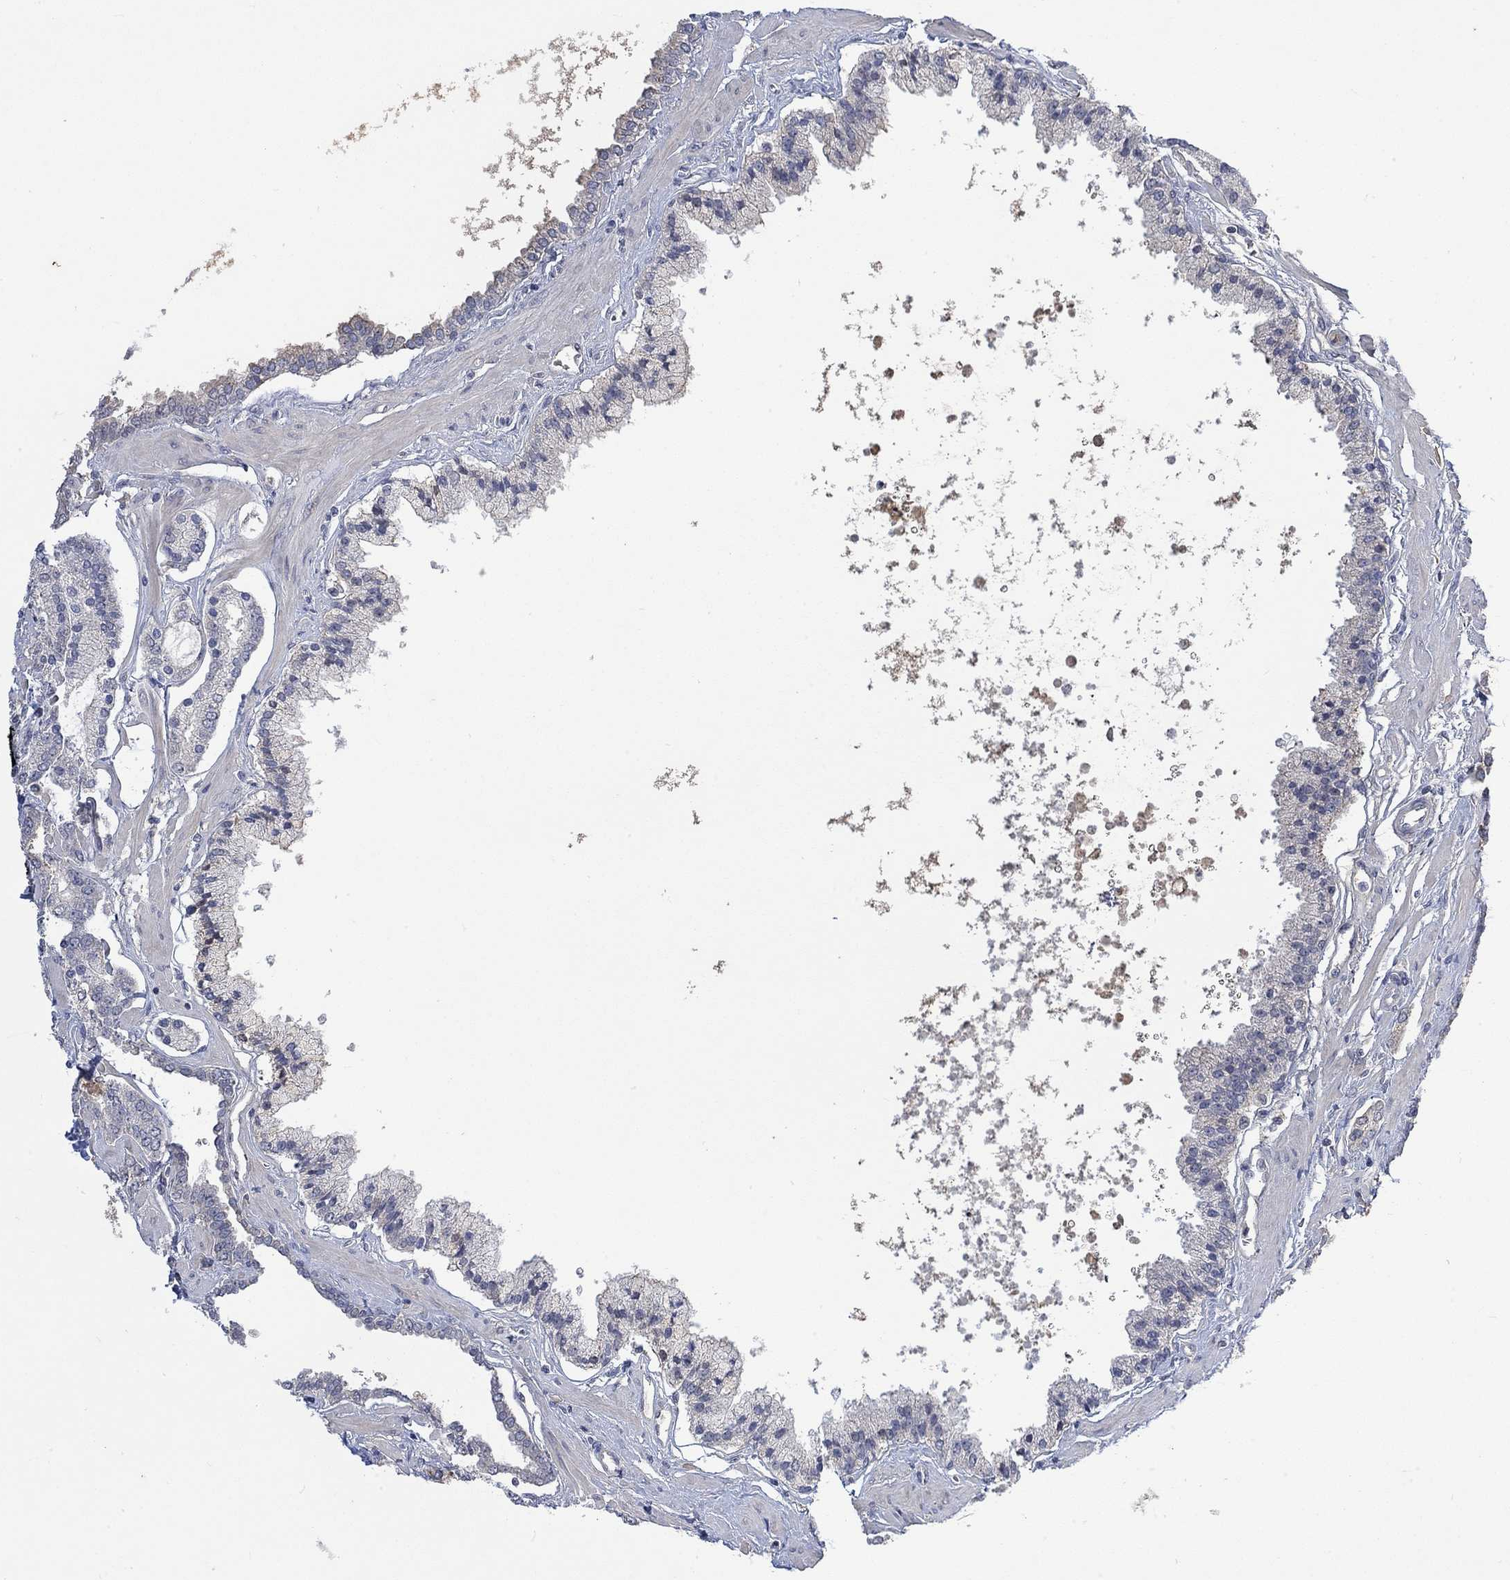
{"staining": {"intensity": "negative", "quantity": "none", "location": "none"}, "tissue": "prostate cancer", "cell_type": "Tumor cells", "image_type": "cancer", "snomed": [{"axis": "morphology", "description": "Adenocarcinoma, NOS"}, {"axis": "topography", "description": "Prostate"}], "caption": "Tumor cells are negative for brown protein staining in adenocarcinoma (prostate). (DAB (3,3'-diaminobenzidine) immunohistochemistry (IHC) with hematoxylin counter stain).", "gene": "MSTN", "patient": {"sex": "male", "age": 63}}